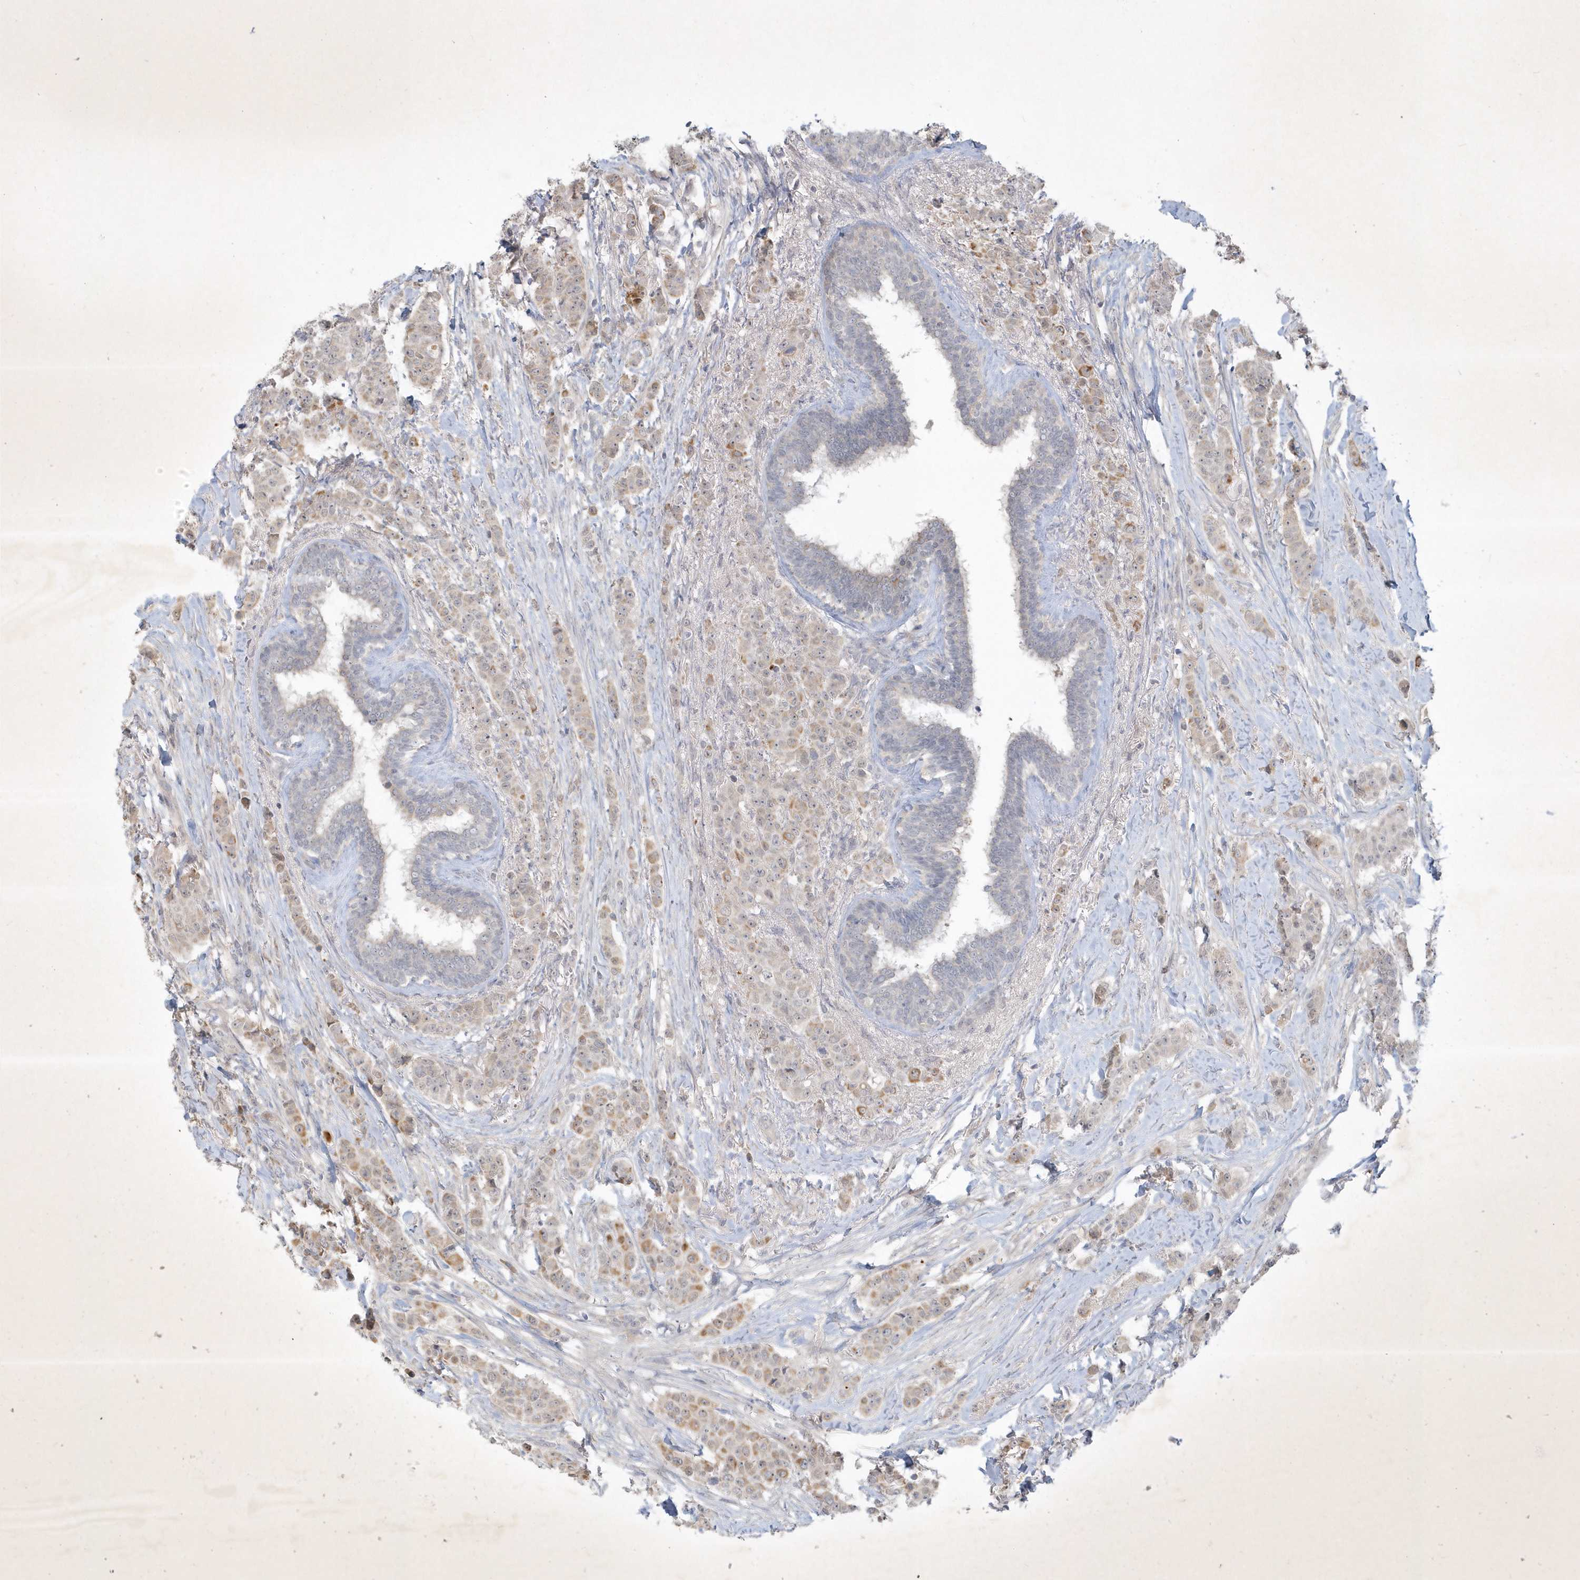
{"staining": {"intensity": "moderate", "quantity": "25%-75%", "location": "cytoplasmic/membranous"}, "tissue": "breast cancer", "cell_type": "Tumor cells", "image_type": "cancer", "snomed": [{"axis": "morphology", "description": "Duct carcinoma"}, {"axis": "topography", "description": "Breast"}], "caption": "Immunohistochemistry of human breast cancer reveals medium levels of moderate cytoplasmic/membranous positivity in about 25%-75% of tumor cells.", "gene": "BOD1", "patient": {"sex": "female", "age": 40}}